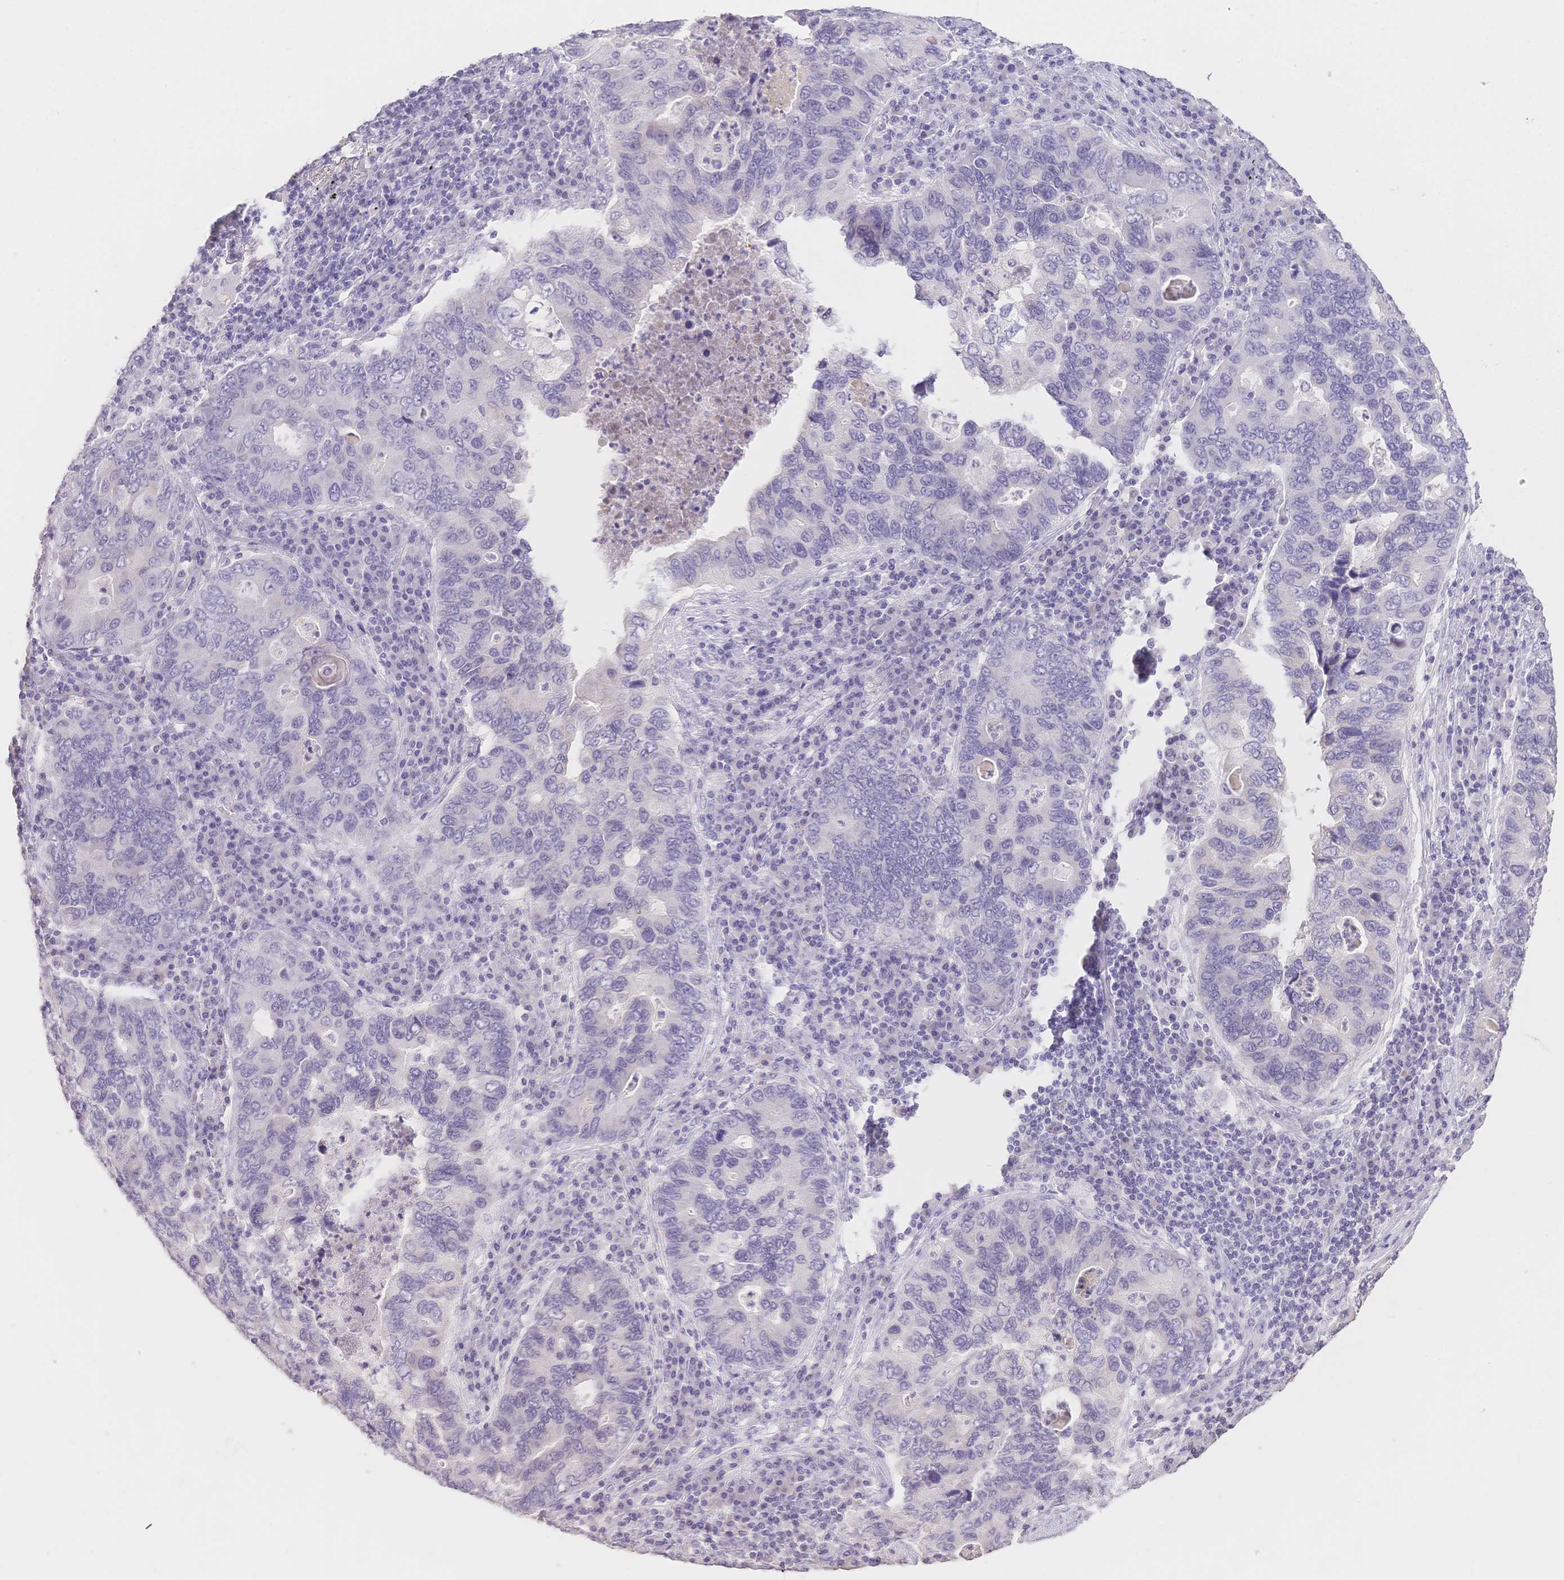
{"staining": {"intensity": "negative", "quantity": "none", "location": "none"}, "tissue": "lung cancer", "cell_type": "Tumor cells", "image_type": "cancer", "snomed": [{"axis": "morphology", "description": "Adenocarcinoma, NOS"}, {"axis": "morphology", "description": "Adenocarcinoma, metastatic, NOS"}, {"axis": "topography", "description": "Lymph node"}, {"axis": "topography", "description": "Lung"}], "caption": "Immunohistochemical staining of lung adenocarcinoma demonstrates no significant staining in tumor cells. (Immunohistochemistry (ihc), brightfield microscopy, high magnification).", "gene": "SUV39H2", "patient": {"sex": "female", "age": 54}}